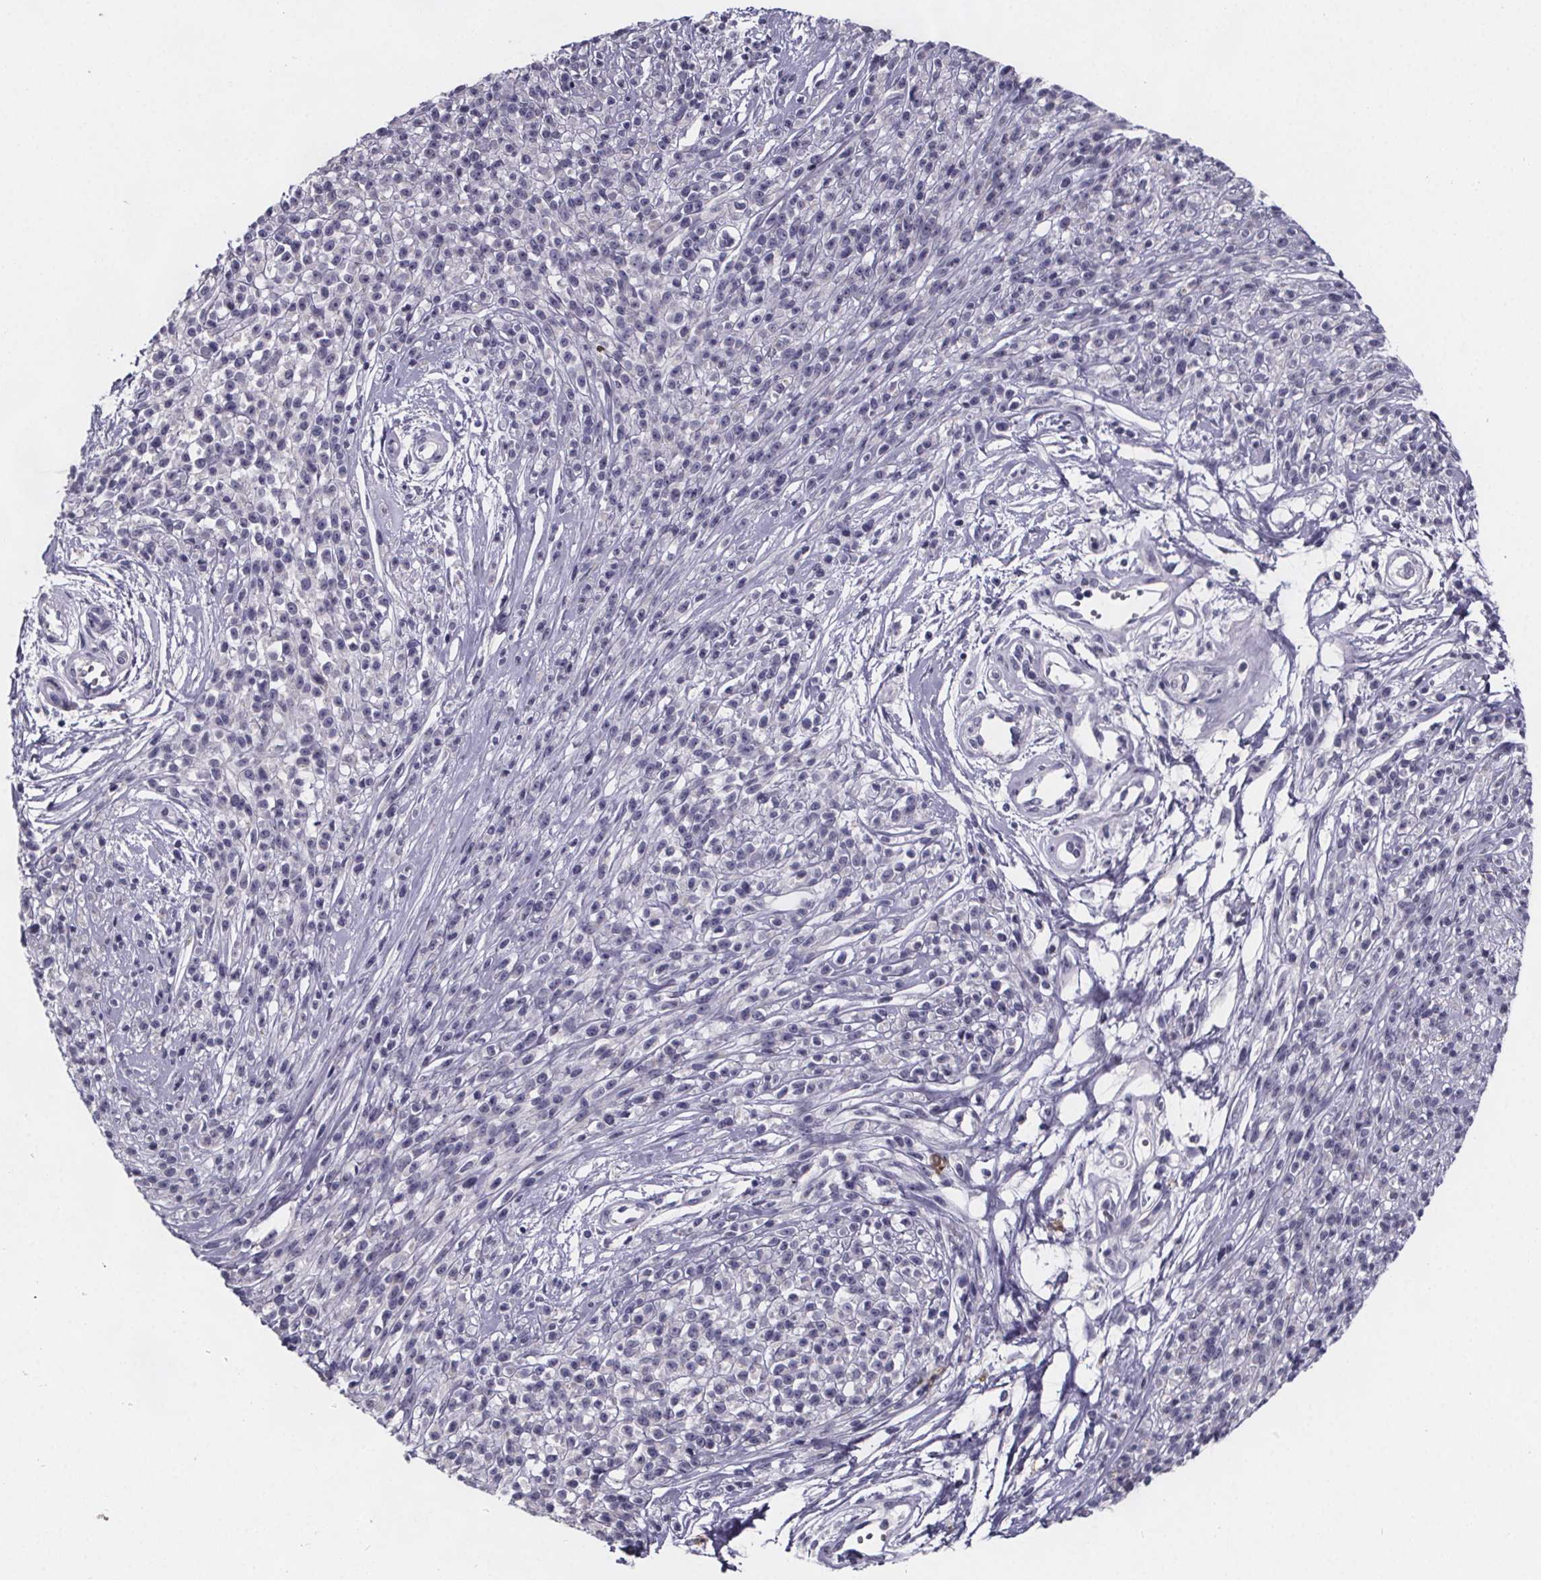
{"staining": {"intensity": "negative", "quantity": "none", "location": "none"}, "tissue": "melanoma", "cell_type": "Tumor cells", "image_type": "cancer", "snomed": [{"axis": "morphology", "description": "Malignant melanoma, NOS"}, {"axis": "topography", "description": "Skin"}, {"axis": "topography", "description": "Skin of trunk"}], "caption": "Immunohistochemical staining of melanoma exhibits no significant staining in tumor cells.", "gene": "PAH", "patient": {"sex": "male", "age": 74}}